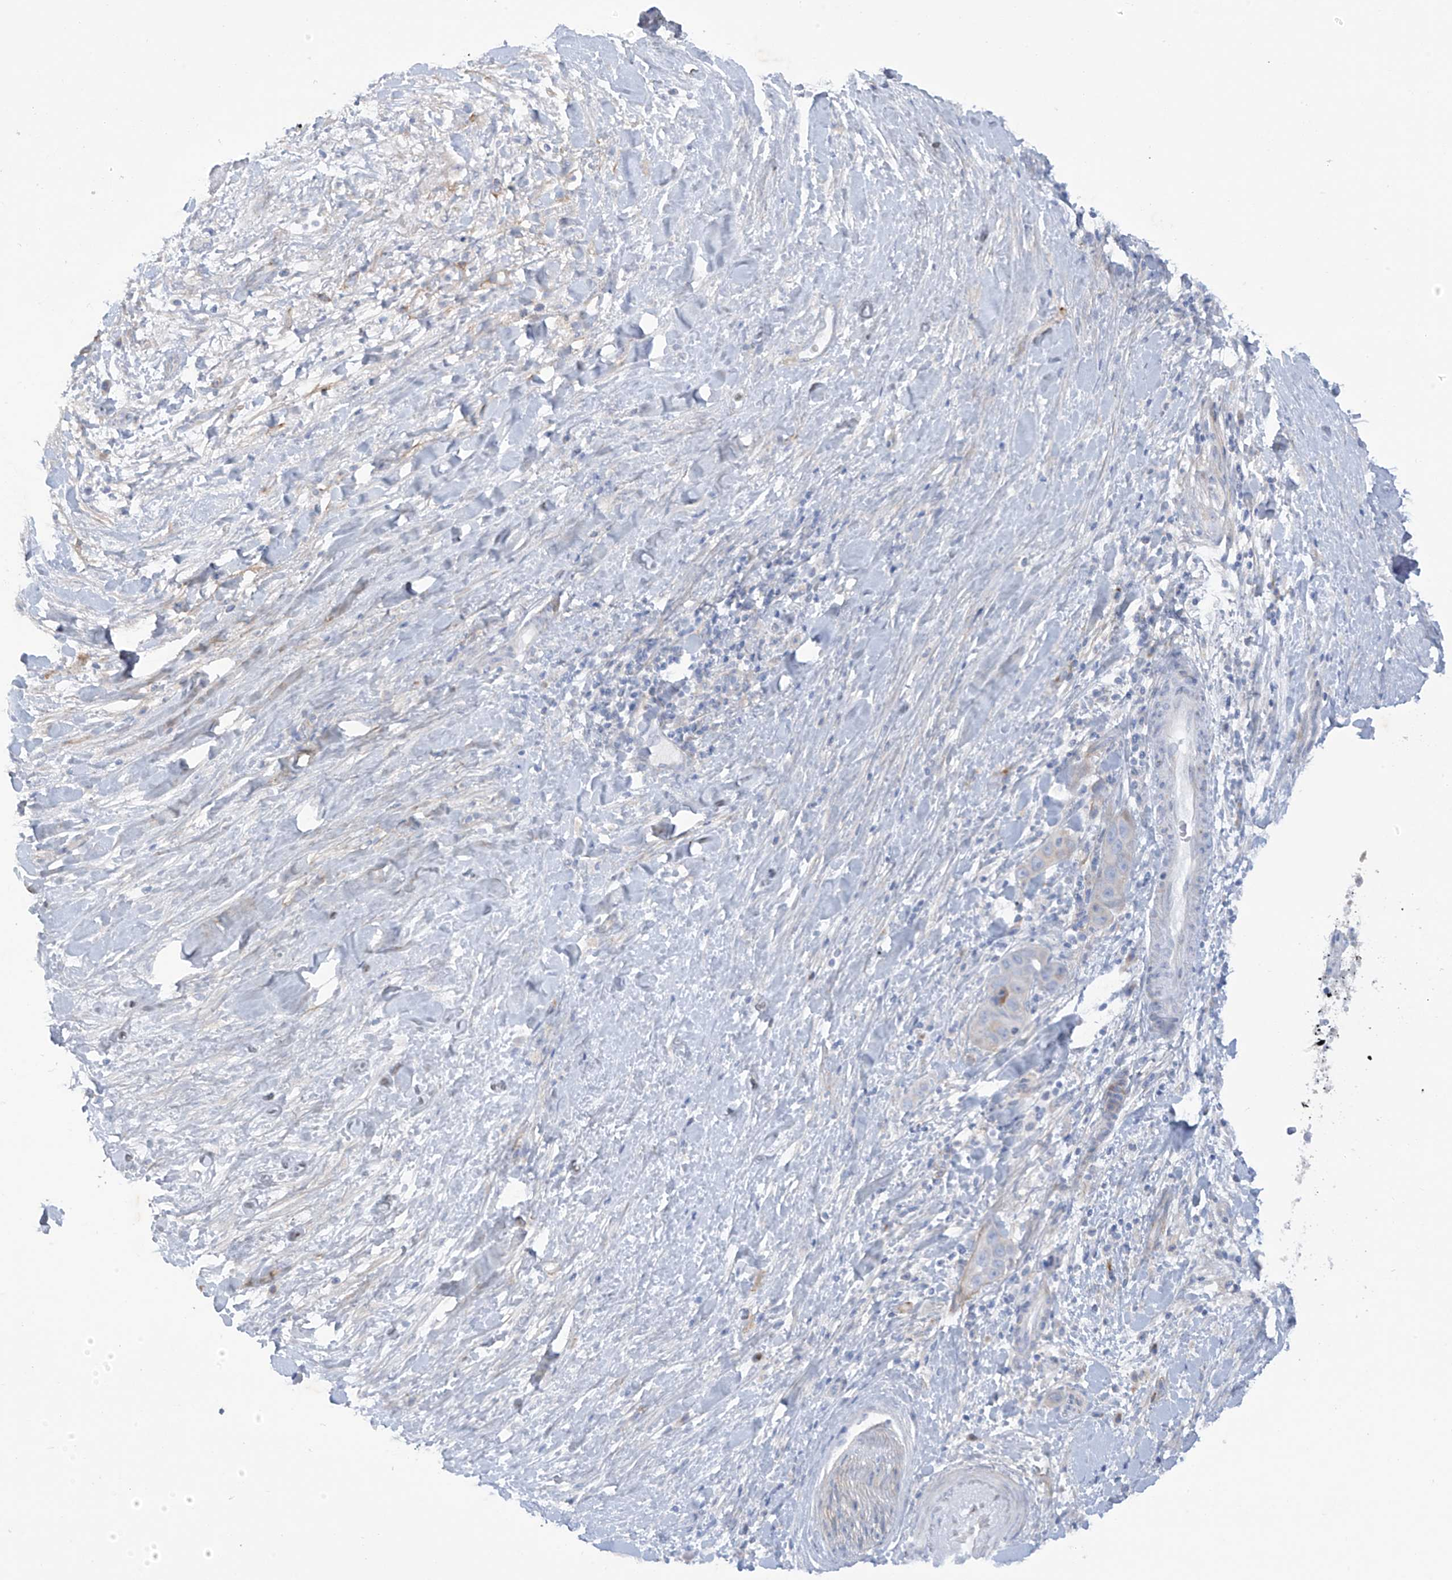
{"staining": {"intensity": "negative", "quantity": "none", "location": "none"}, "tissue": "liver cancer", "cell_type": "Tumor cells", "image_type": "cancer", "snomed": [{"axis": "morphology", "description": "Cholangiocarcinoma"}, {"axis": "topography", "description": "Liver"}], "caption": "The IHC photomicrograph has no significant expression in tumor cells of liver cancer (cholangiocarcinoma) tissue. (Immunohistochemistry (ihc), brightfield microscopy, high magnification).", "gene": "TRMT2B", "patient": {"sex": "female", "age": 52}}